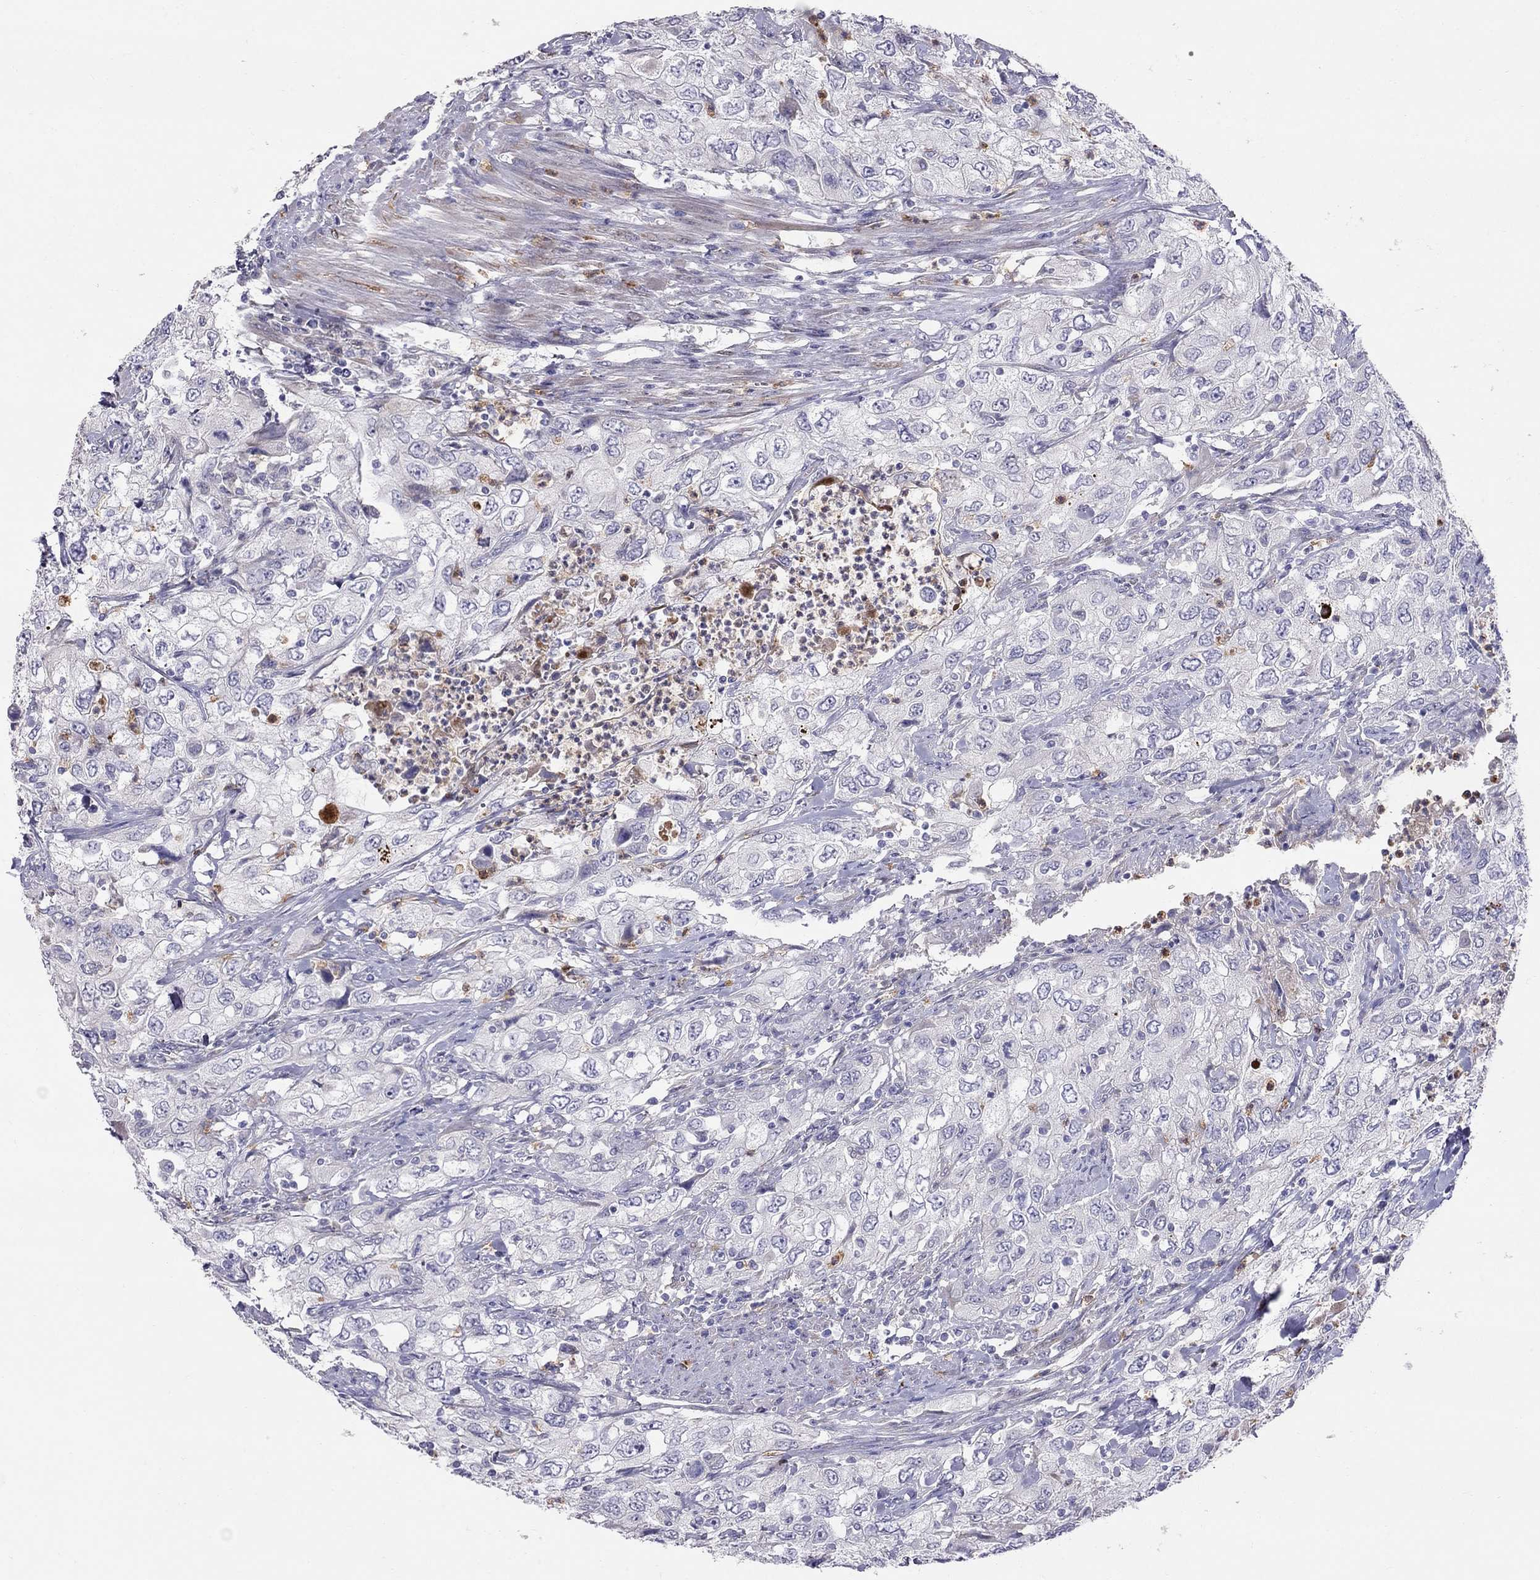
{"staining": {"intensity": "negative", "quantity": "none", "location": "none"}, "tissue": "urothelial cancer", "cell_type": "Tumor cells", "image_type": "cancer", "snomed": [{"axis": "morphology", "description": "Urothelial carcinoma, High grade"}, {"axis": "topography", "description": "Urinary bladder"}], "caption": "Tumor cells show no significant protein positivity in high-grade urothelial carcinoma.", "gene": "SPINT4", "patient": {"sex": "male", "age": 76}}